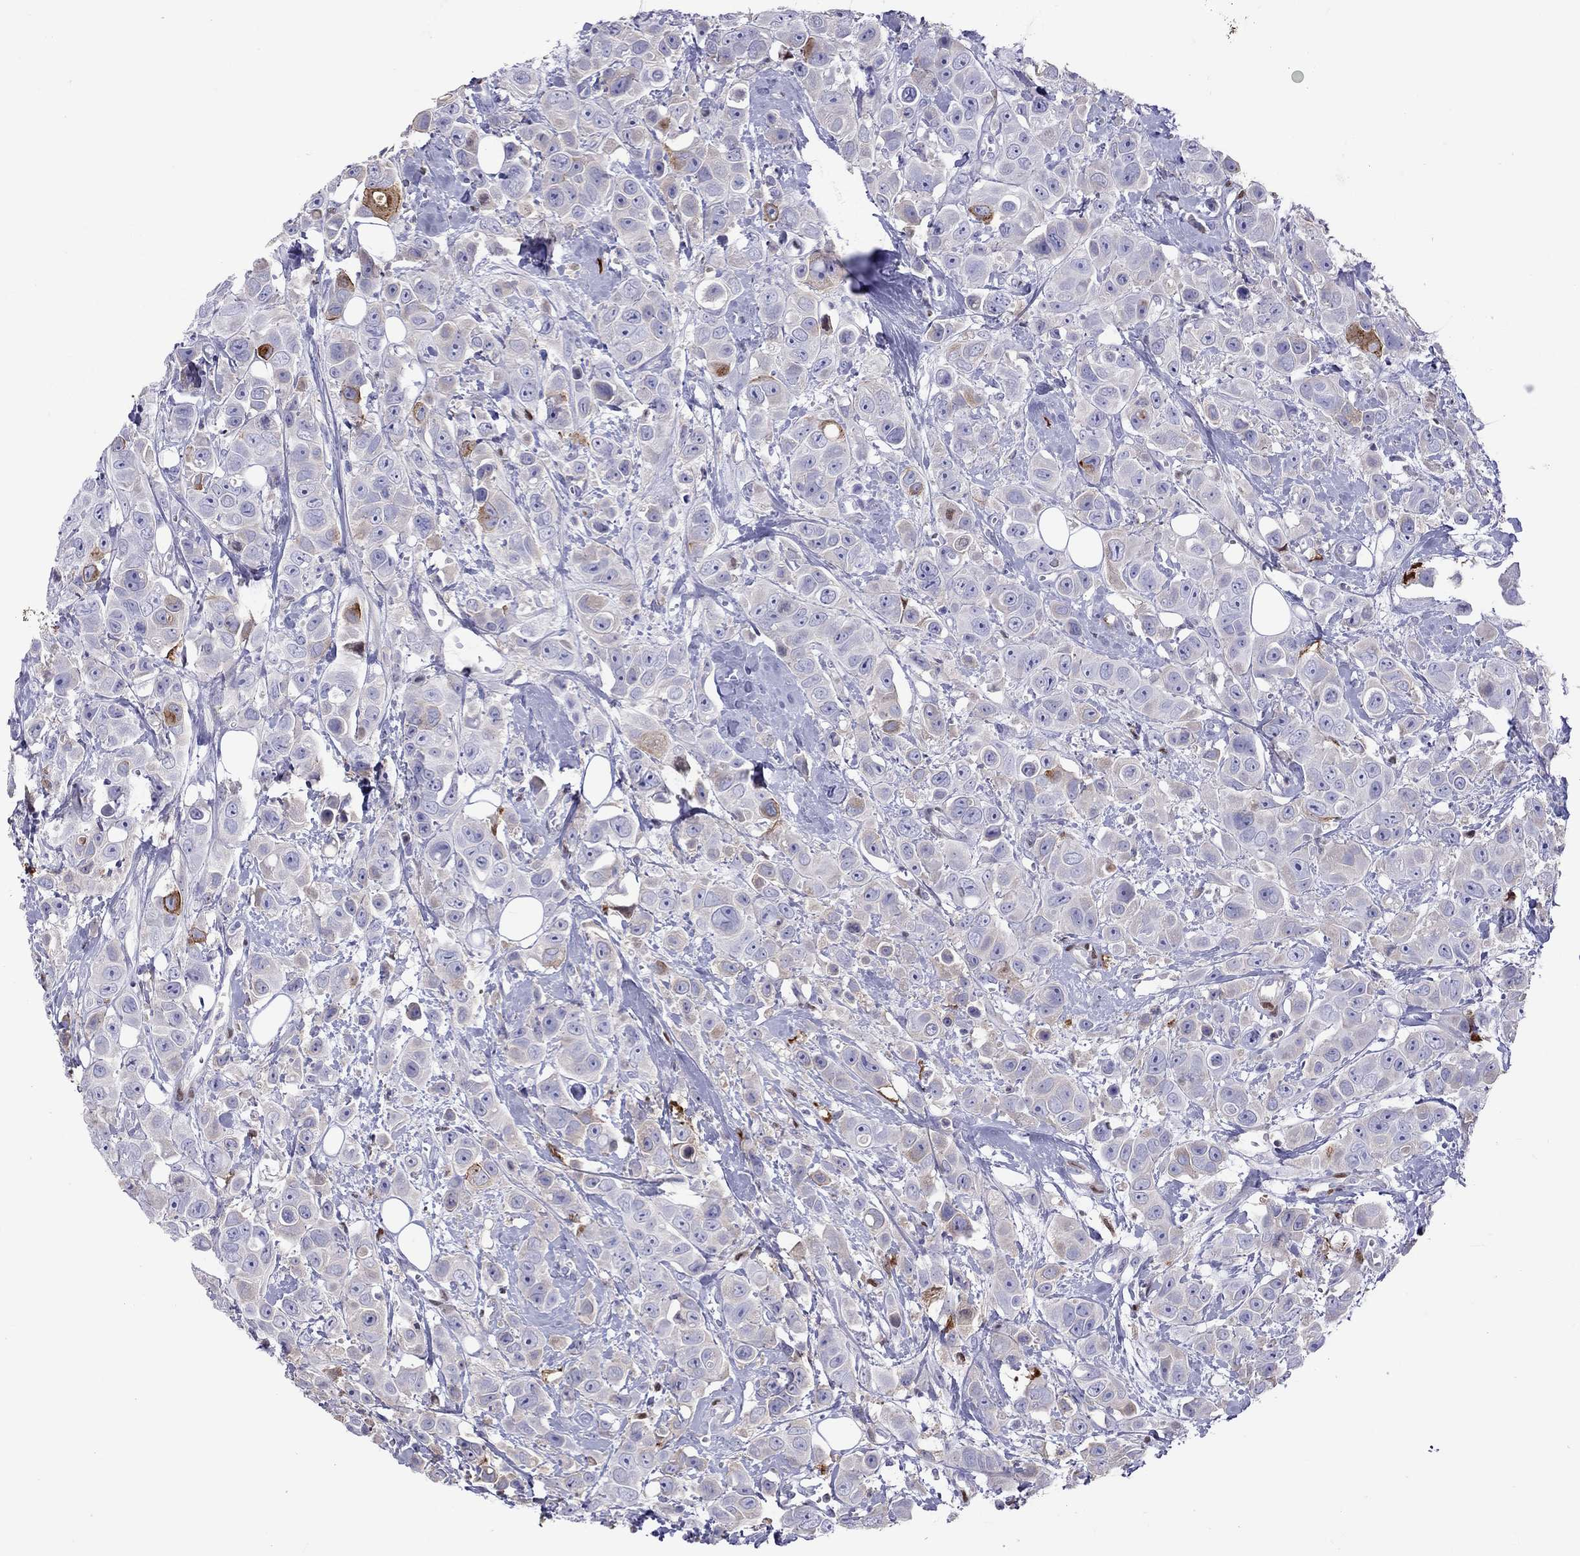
{"staining": {"intensity": "moderate", "quantity": "<25%", "location": "cytoplasmic/membranous"}, "tissue": "breast cancer", "cell_type": "Tumor cells", "image_type": "cancer", "snomed": [{"axis": "morphology", "description": "Duct carcinoma"}, {"axis": "topography", "description": "Breast"}], "caption": "Breast cancer (intraductal carcinoma) stained for a protein shows moderate cytoplasmic/membranous positivity in tumor cells. (IHC, brightfield microscopy, high magnification).", "gene": "SERPINA3", "patient": {"sex": "female", "age": 35}}